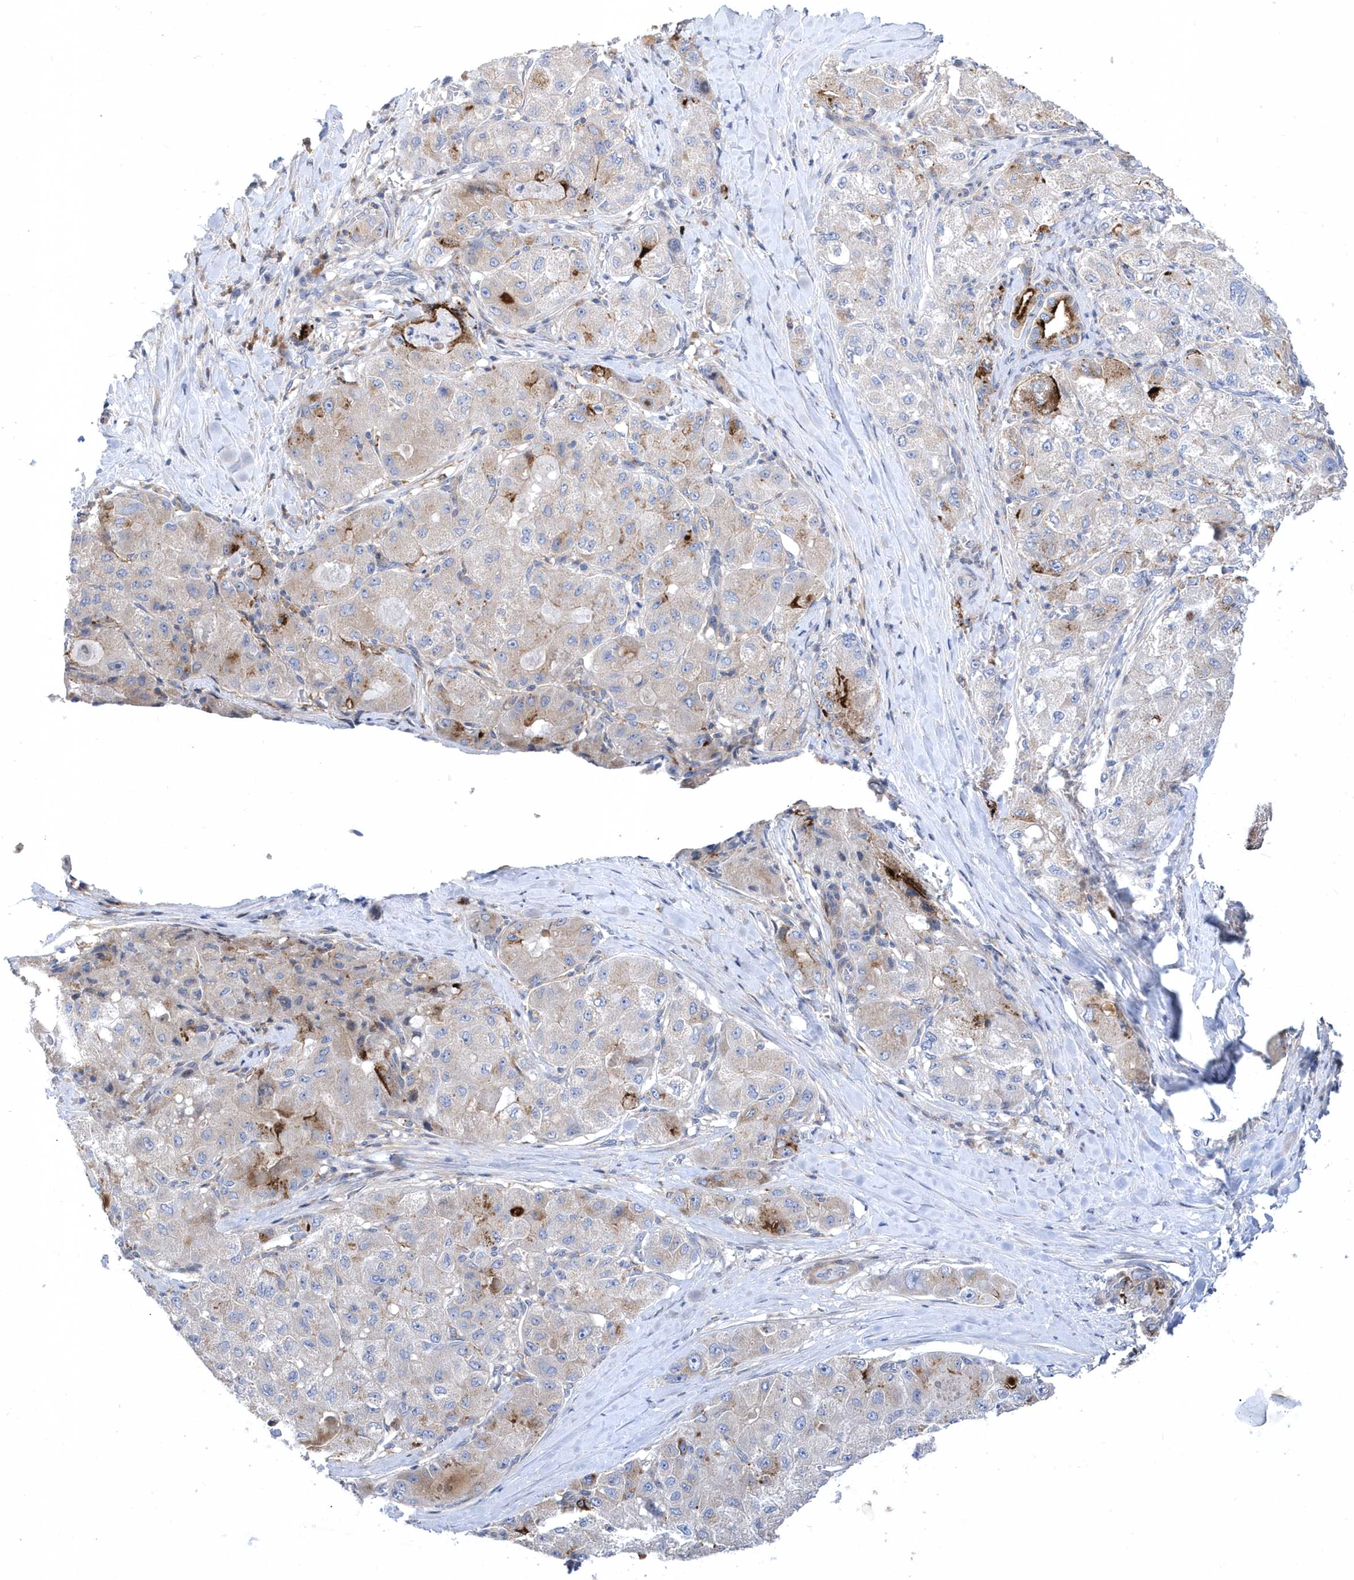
{"staining": {"intensity": "moderate", "quantity": "<25%", "location": "cytoplasmic/membranous"}, "tissue": "liver cancer", "cell_type": "Tumor cells", "image_type": "cancer", "snomed": [{"axis": "morphology", "description": "Carcinoma, Hepatocellular, NOS"}, {"axis": "topography", "description": "Liver"}], "caption": "Immunohistochemistry (IHC) photomicrograph of human liver cancer stained for a protein (brown), which displays low levels of moderate cytoplasmic/membranous expression in about <25% of tumor cells.", "gene": "LONRF2", "patient": {"sex": "male", "age": 80}}